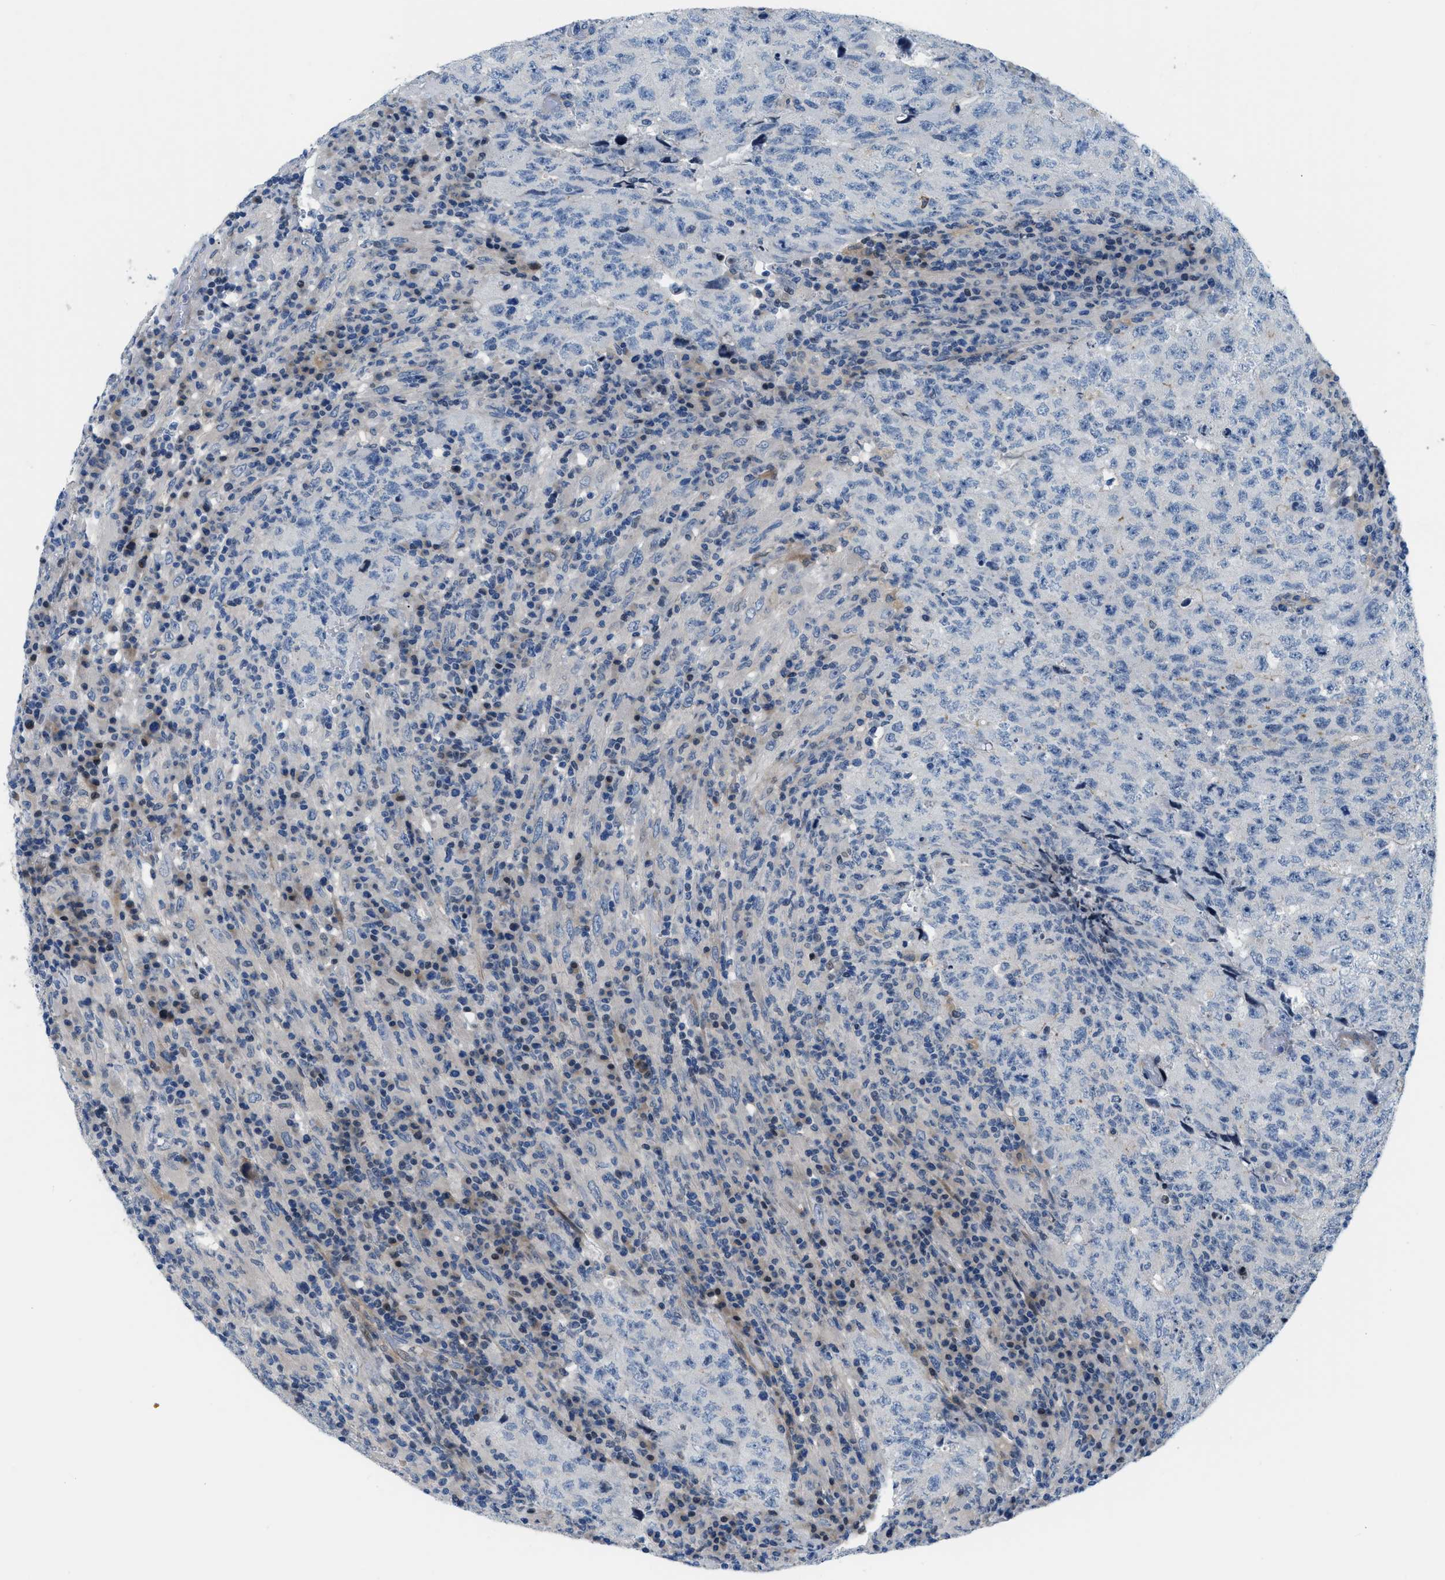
{"staining": {"intensity": "negative", "quantity": "none", "location": "none"}, "tissue": "testis cancer", "cell_type": "Tumor cells", "image_type": "cancer", "snomed": [{"axis": "morphology", "description": "Necrosis, NOS"}, {"axis": "morphology", "description": "Carcinoma, Embryonal, NOS"}, {"axis": "topography", "description": "Testis"}], "caption": "Embryonal carcinoma (testis) was stained to show a protein in brown. There is no significant positivity in tumor cells.", "gene": "FDCSP", "patient": {"sex": "male", "age": 19}}